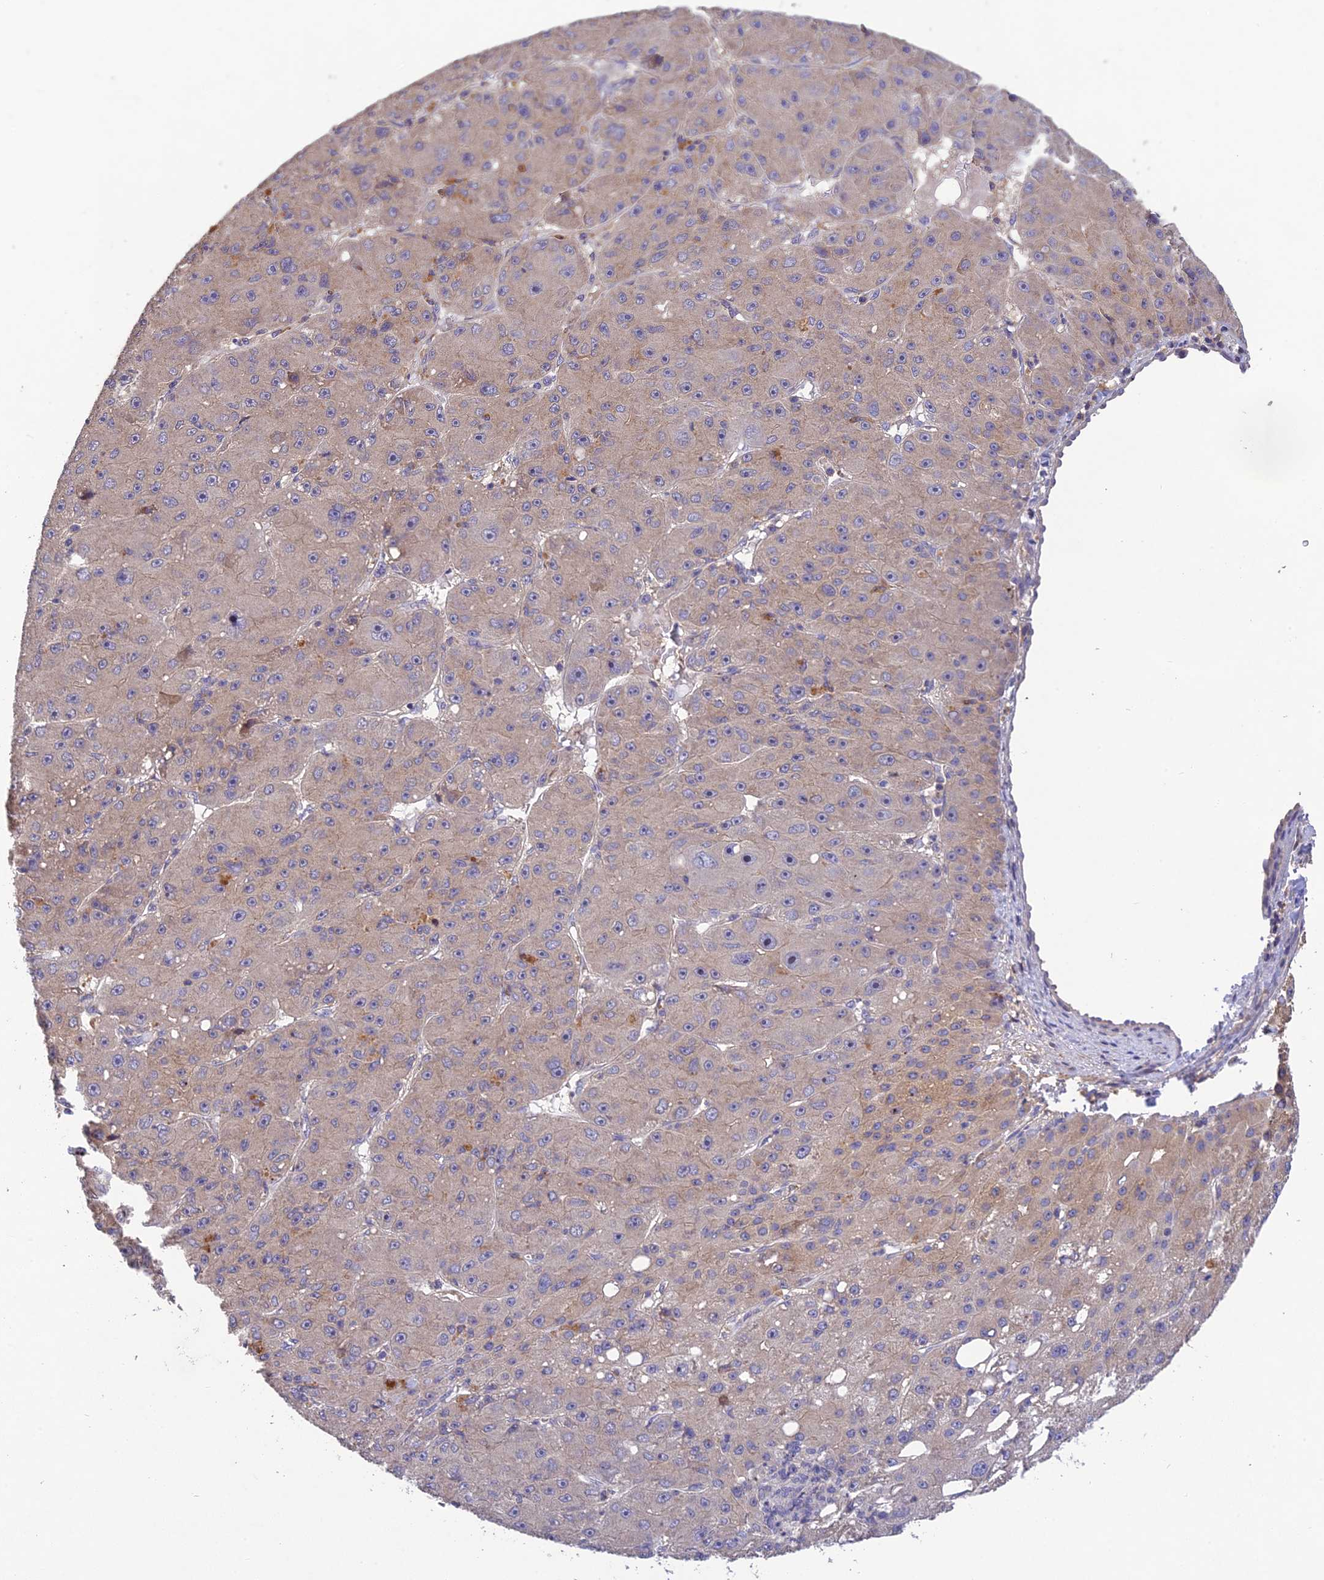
{"staining": {"intensity": "negative", "quantity": "none", "location": "none"}, "tissue": "liver cancer", "cell_type": "Tumor cells", "image_type": "cancer", "snomed": [{"axis": "morphology", "description": "Carcinoma, Hepatocellular, NOS"}, {"axis": "topography", "description": "Liver"}], "caption": "There is no significant expression in tumor cells of liver hepatocellular carcinoma.", "gene": "DENND5B", "patient": {"sex": "male", "age": 67}}